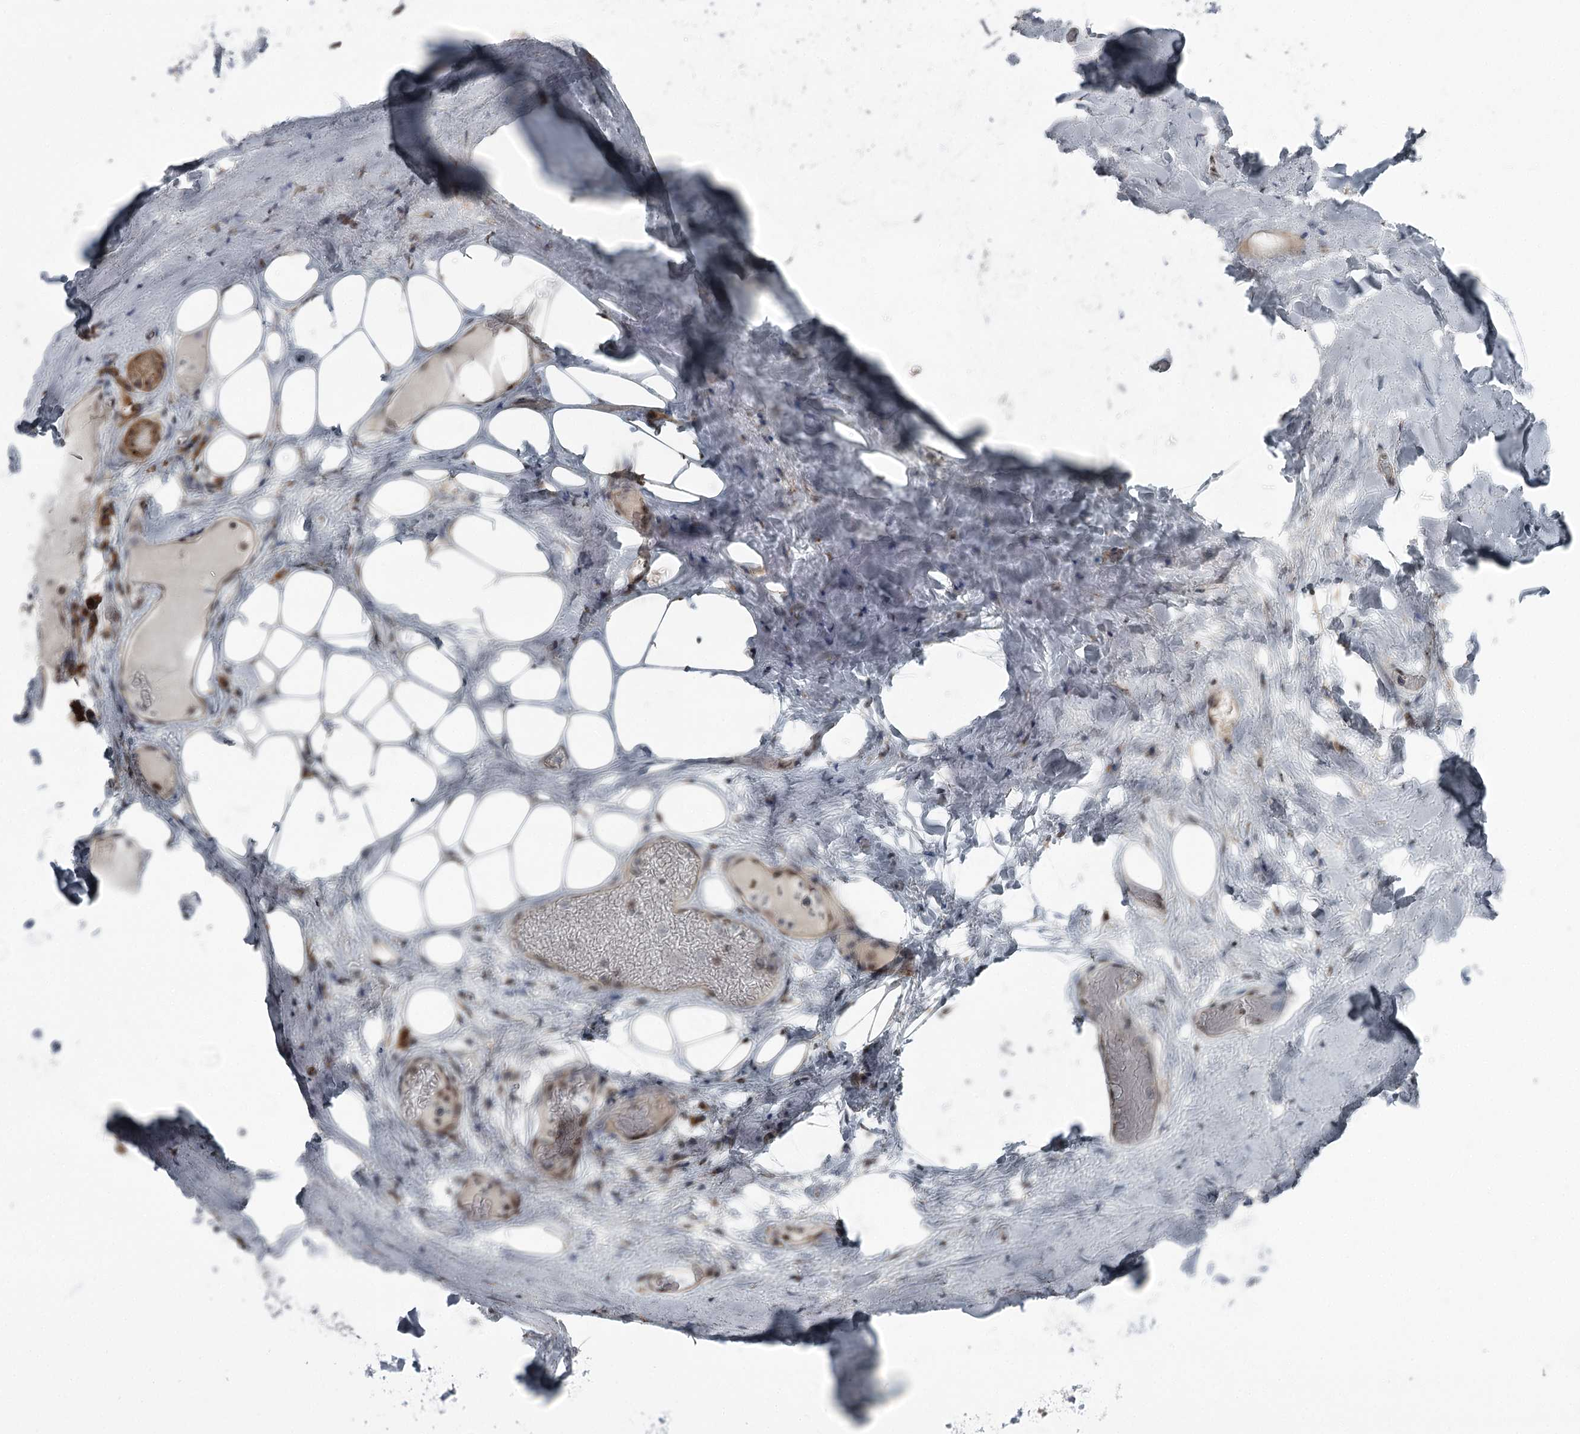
{"staining": {"intensity": "negative", "quantity": "none", "location": "none"}, "tissue": "adipose tissue", "cell_type": "Adipocytes", "image_type": "normal", "snomed": [{"axis": "morphology", "description": "Normal tissue, NOS"}, {"axis": "topography", "description": "Lymph node"}, {"axis": "topography", "description": "Cartilage tissue"}, {"axis": "topography", "description": "Bronchus"}], "caption": "The image shows no staining of adipocytes in unremarkable adipose tissue.", "gene": "EXOSC1", "patient": {"sex": "male", "age": 63}}